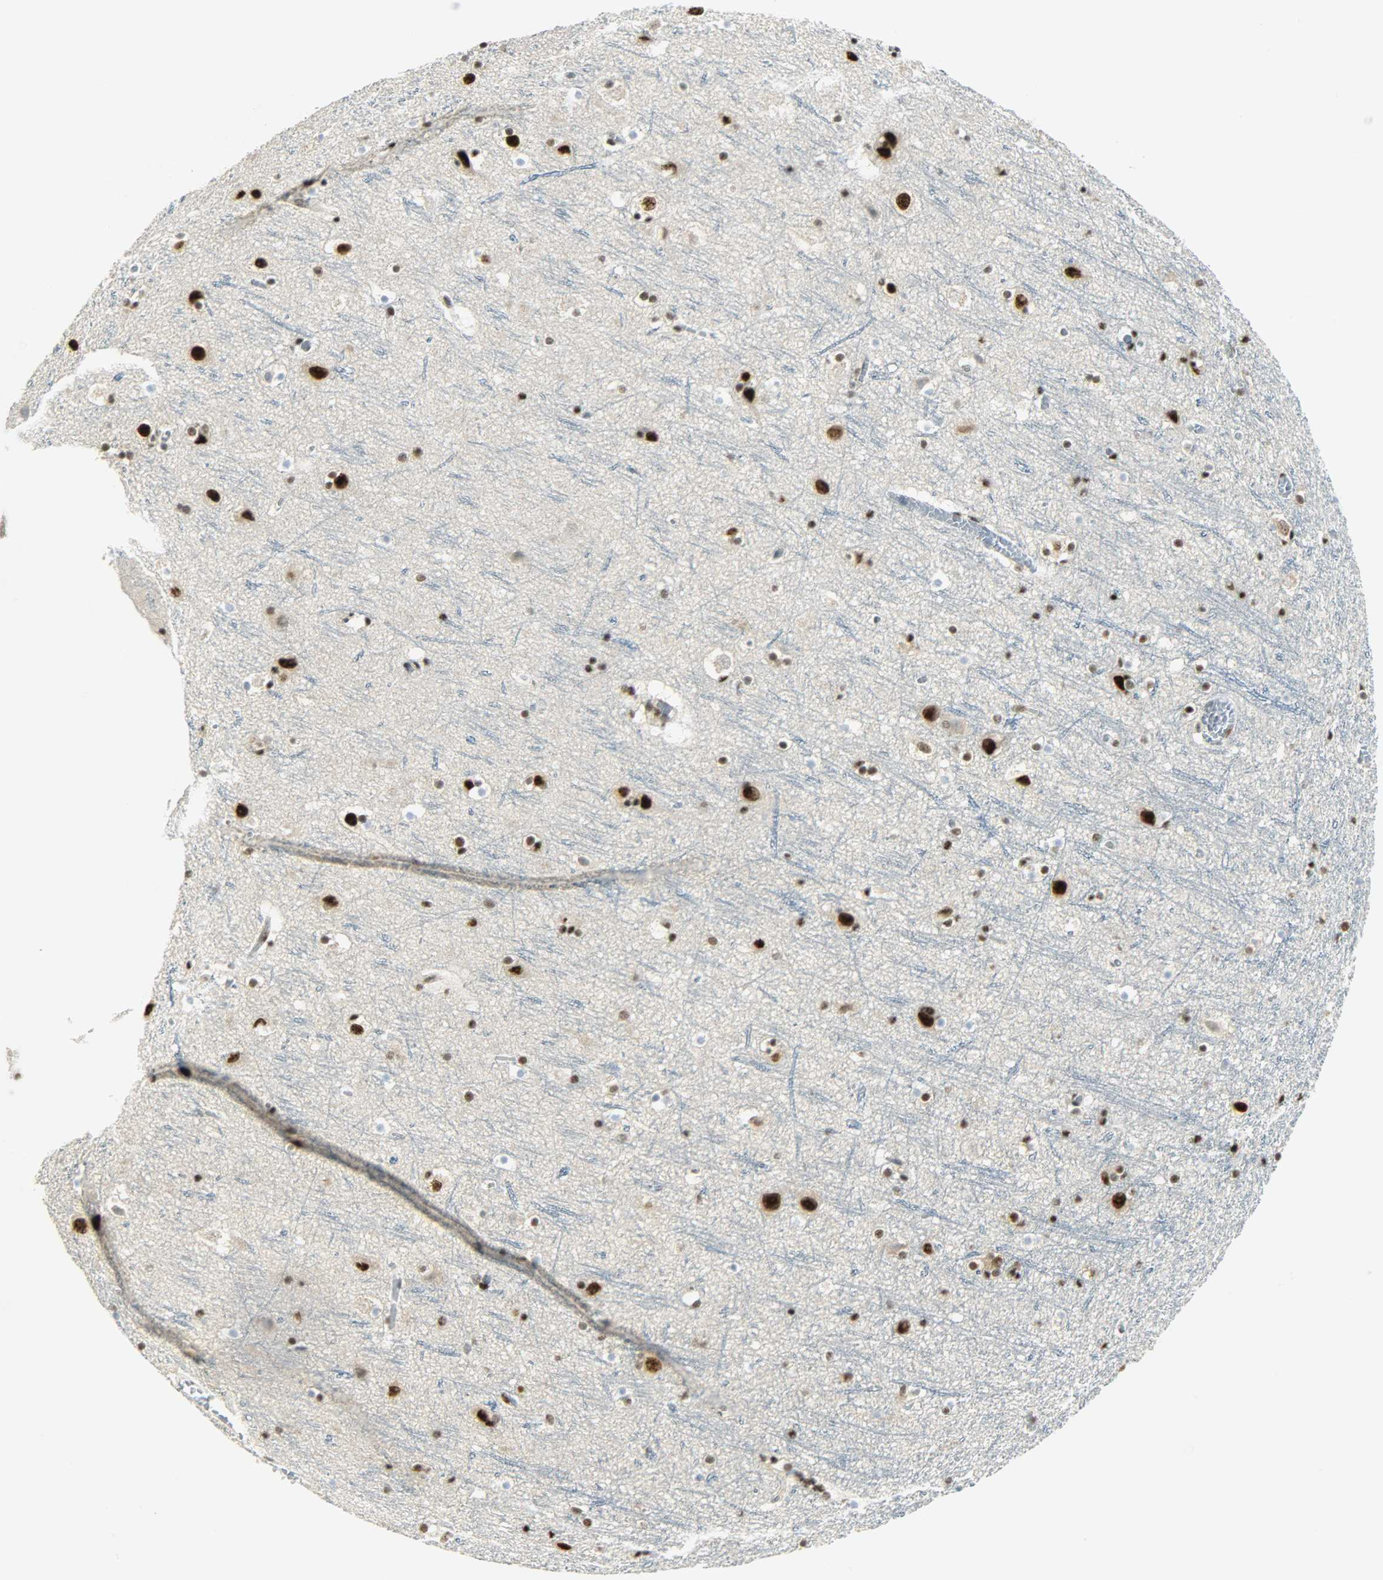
{"staining": {"intensity": "moderate", "quantity": "<25%", "location": "nuclear"}, "tissue": "cerebral cortex", "cell_type": "Endothelial cells", "image_type": "normal", "snomed": [{"axis": "morphology", "description": "Normal tissue, NOS"}, {"axis": "topography", "description": "Cerebral cortex"}], "caption": "Immunohistochemical staining of benign cerebral cortex demonstrates <25% levels of moderate nuclear protein positivity in about <25% of endothelial cells.", "gene": "SUGP1", "patient": {"sex": "male", "age": 45}}